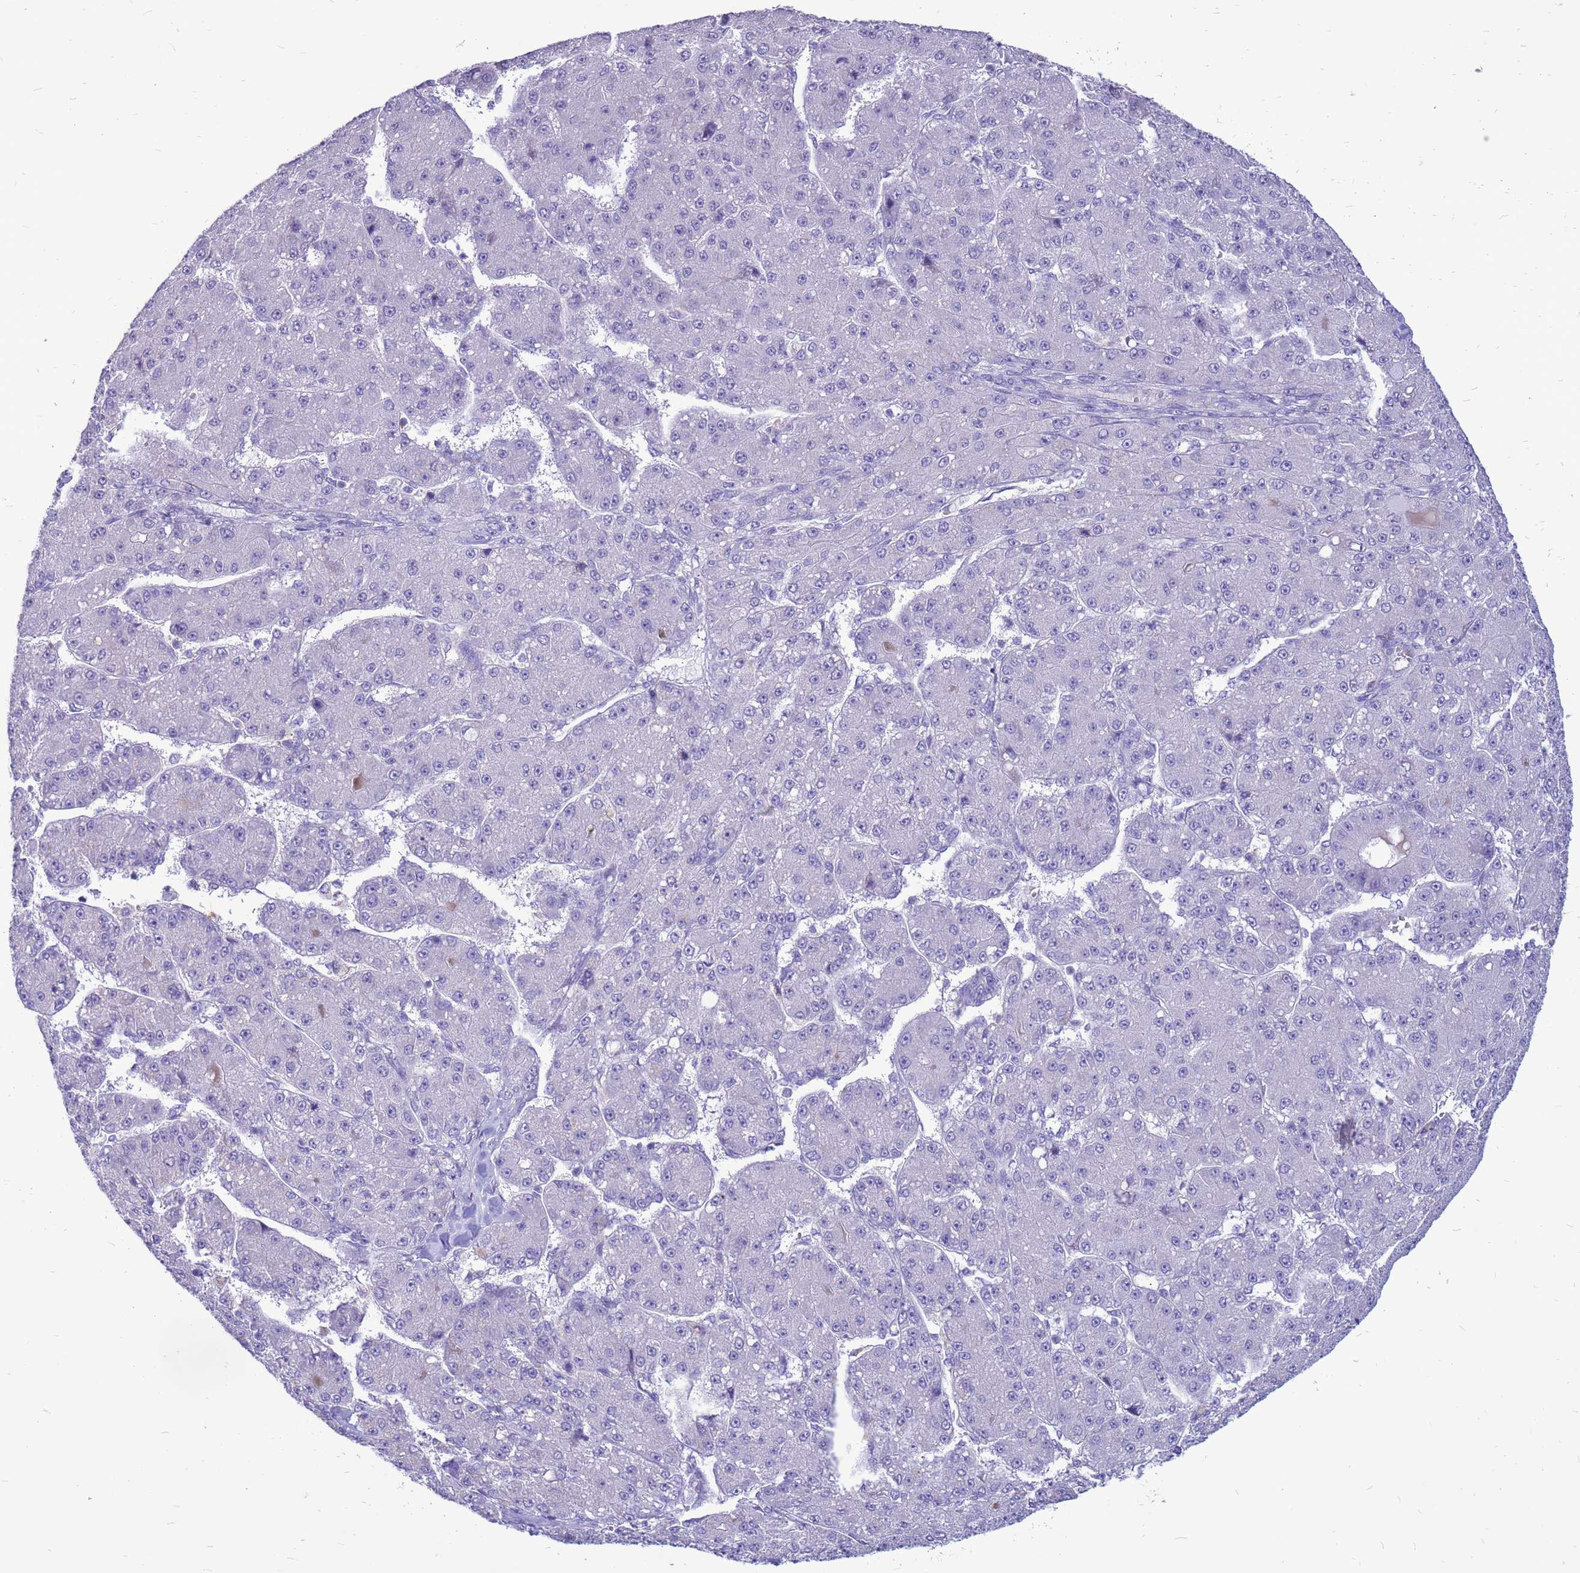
{"staining": {"intensity": "negative", "quantity": "none", "location": "none"}, "tissue": "liver cancer", "cell_type": "Tumor cells", "image_type": "cancer", "snomed": [{"axis": "morphology", "description": "Carcinoma, Hepatocellular, NOS"}, {"axis": "topography", "description": "Liver"}], "caption": "Liver hepatocellular carcinoma stained for a protein using immunohistochemistry (IHC) demonstrates no staining tumor cells.", "gene": "PDE10A", "patient": {"sex": "male", "age": 67}}